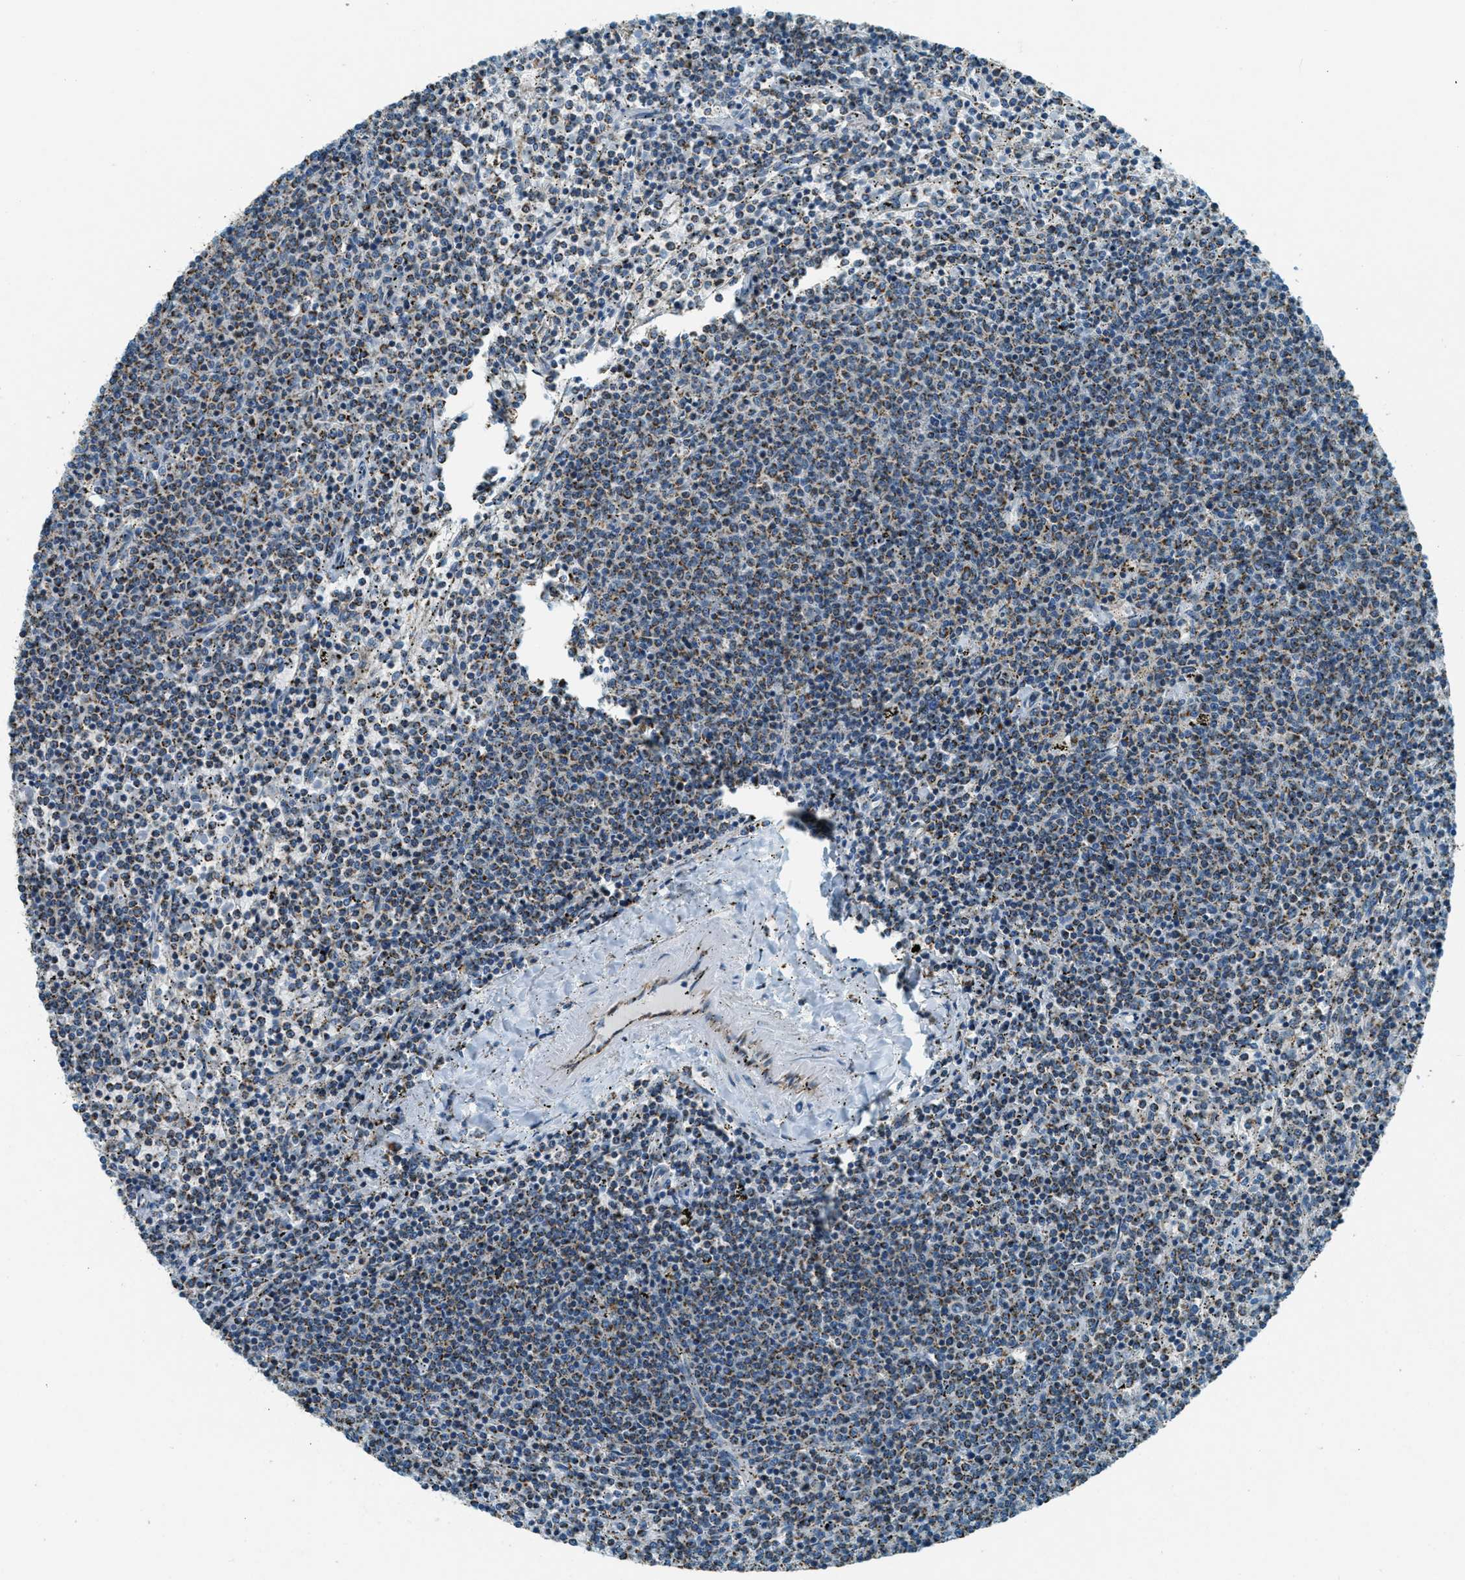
{"staining": {"intensity": "weak", "quantity": "25%-75%", "location": "cytoplasmic/membranous"}, "tissue": "lymphoma", "cell_type": "Tumor cells", "image_type": "cancer", "snomed": [{"axis": "morphology", "description": "Malignant lymphoma, non-Hodgkin's type, Low grade"}, {"axis": "topography", "description": "Spleen"}], "caption": "Protein expression analysis of human lymphoma reveals weak cytoplasmic/membranous expression in about 25%-75% of tumor cells.", "gene": "CHST15", "patient": {"sex": "female", "age": 50}}